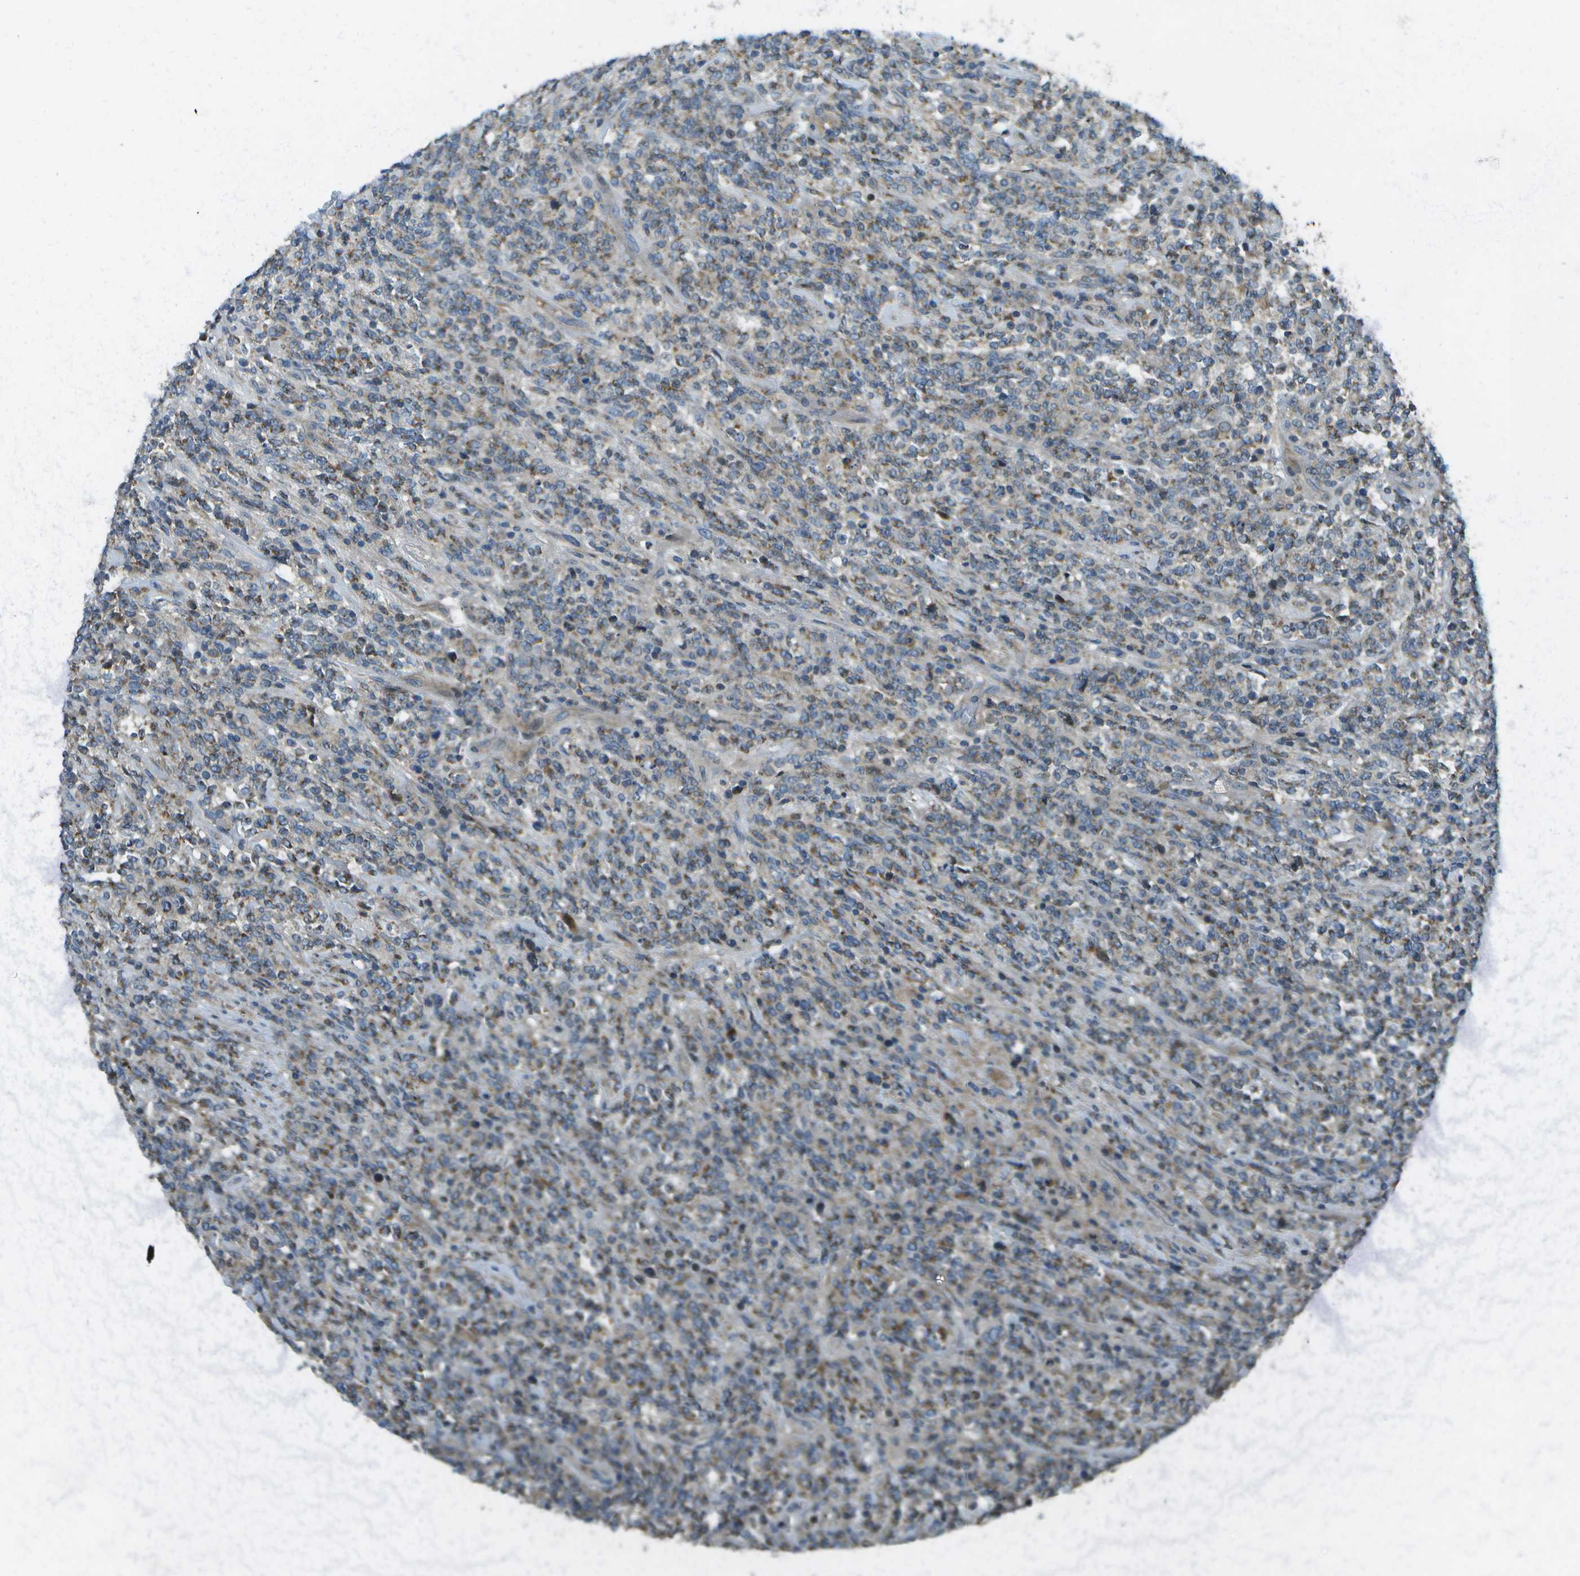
{"staining": {"intensity": "moderate", "quantity": "<25%", "location": "cytoplasmic/membranous"}, "tissue": "lymphoma", "cell_type": "Tumor cells", "image_type": "cancer", "snomed": [{"axis": "morphology", "description": "Malignant lymphoma, non-Hodgkin's type, High grade"}, {"axis": "topography", "description": "Soft tissue"}], "caption": "An immunohistochemistry histopathology image of tumor tissue is shown. Protein staining in brown highlights moderate cytoplasmic/membranous positivity in high-grade malignant lymphoma, non-Hodgkin's type within tumor cells. Using DAB (brown) and hematoxylin (blue) stains, captured at high magnification using brightfield microscopy.", "gene": "PXYLP1", "patient": {"sex": "male", "age": 18}}